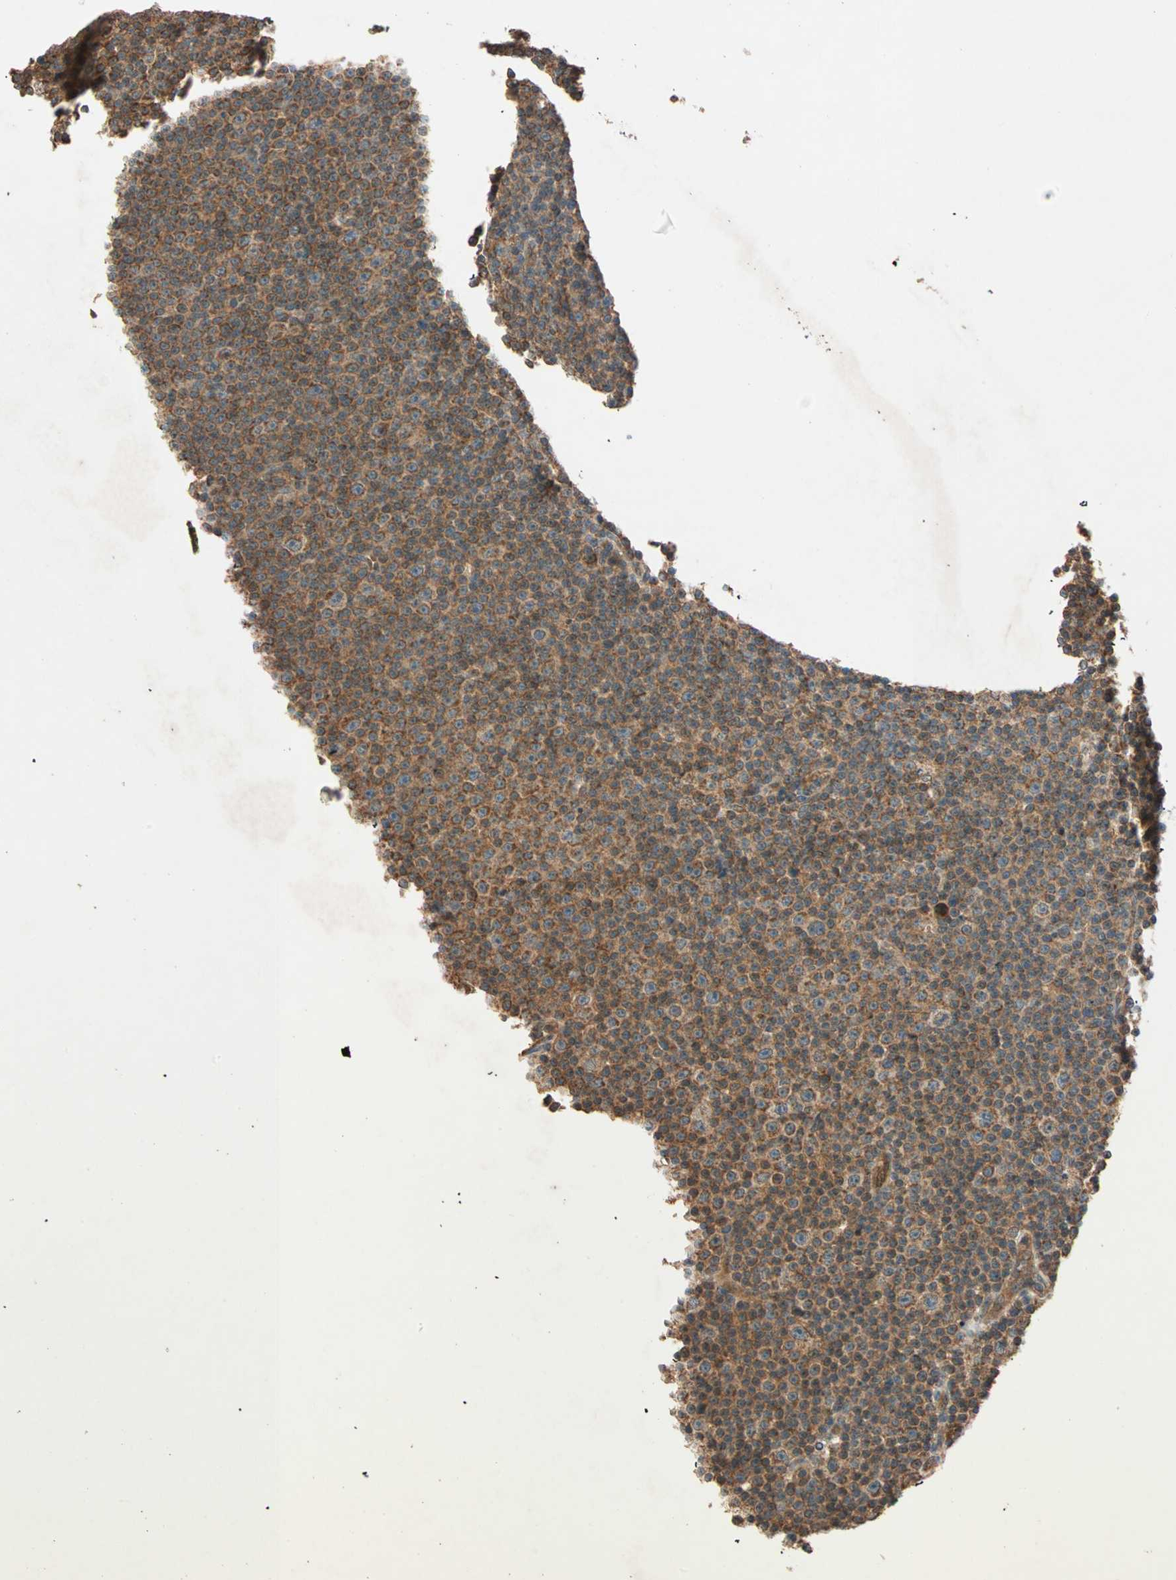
{"staining": {"intensity": "strong", "quantity": ">75%", "location": "cytoplasmic/membranous"}, "tissue": "lymphoma", "cell_type": "Tumor cells", "image_type": "cancer", "snomed": [{"axis": "morphology", "description": "Malignant lymphoma, non-Hodgkin's type, Low grade"}, {"axis": "topography", "description": "Lymph node"}], "caption": "A brown stain shows strong cytoplasmic/membranous expression of a protein in human low-grade malignant lymphoma, non-Hodgkin's type tumor cells.", "gene": "MAPK1", "patient": {"sex": "female", "age": 67}}